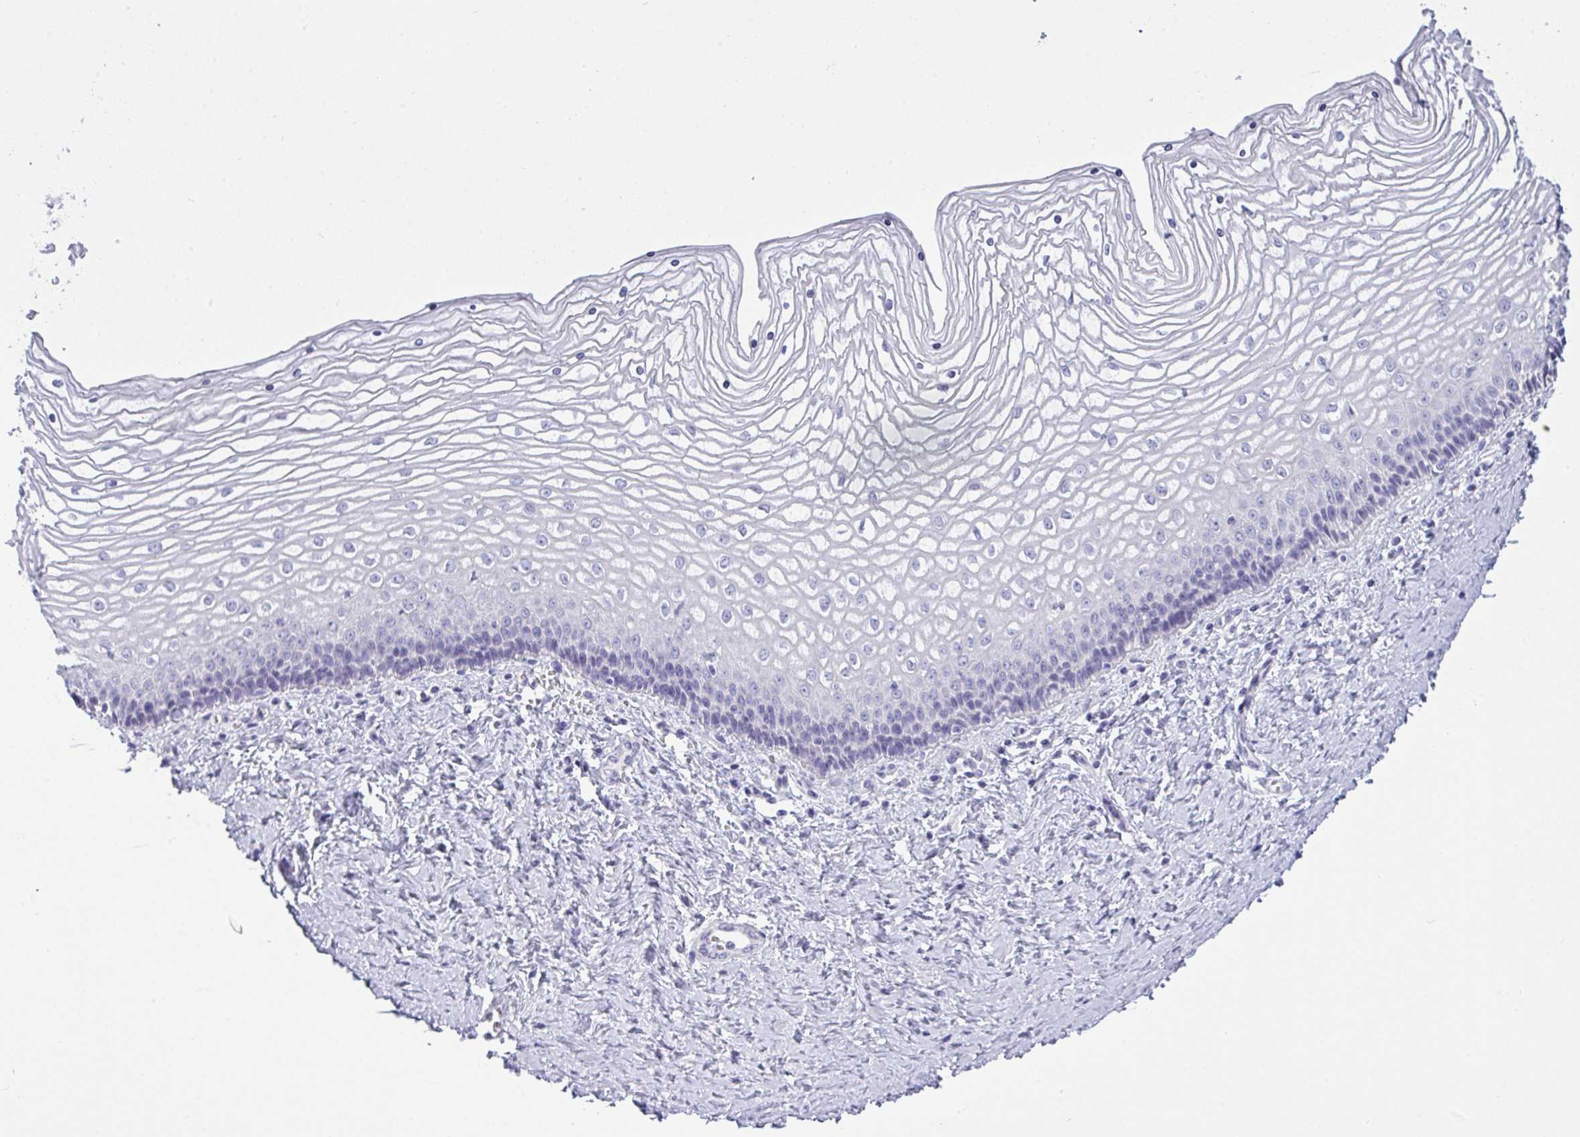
{"staining": {"intensity": "negative", "quantity": "none", "location": "none"}, "tissue": "vagina", "cell_type": "Squamous epithelial cells", "image_type": "normal", "snomed": [{"axis": "morphology", "description": "Normal tissue, NOS"}, {"axis": "topography", "description": "Vagina"}], "caption": "Immunohistochemistry (IHC) micrograph of normal human vagina stained for a protein (brown), which demonstrates no positivity in squamous epithelial cells.", "gene": "GSDMB", "patient": {"sex": "female", "age": 45}}